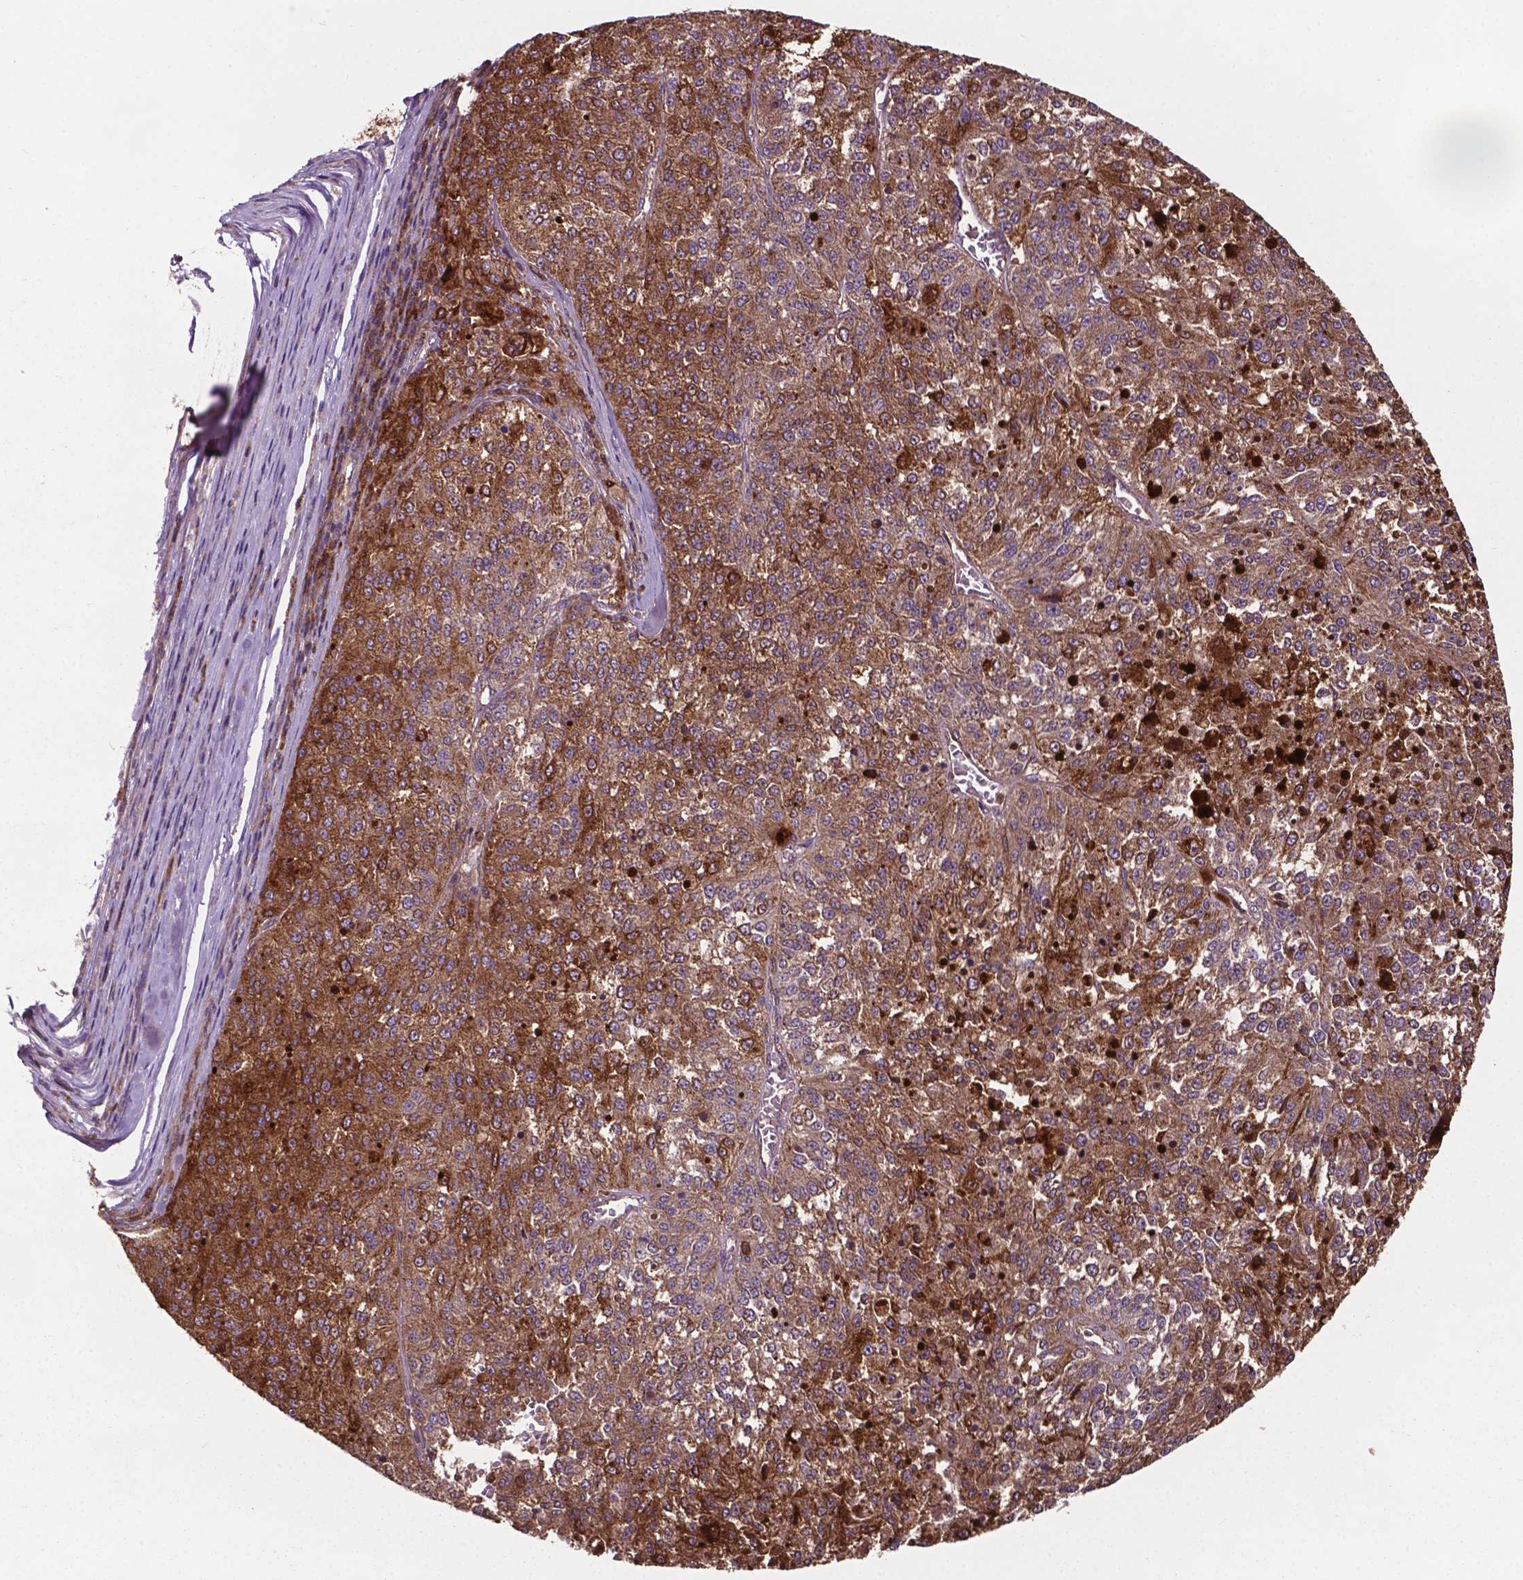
{"staining": {"intensity": "strong", "quantity": ">75%", "location": "cytoplasmic/membranous"}, "tissue": "melanoma", "cell_type": "Tumor cells", "image_type": "cancer", "snomed": [{"axis": "morphology", "description": "Malignant melanoma, Metastatic site"}, {"axis": "topography", "description": "Lymph node"}], "caption": "Immunohistochemistry photomicrograph of human malignant melanoma (metastatic site) stained for a protein (brown), which exhibits high levels of strong cytoplasmic/membranous positivity in approximately >75% of tumor cells.", "gene": "SMAD3", "patient": {"sex": "female", "age": 64}}